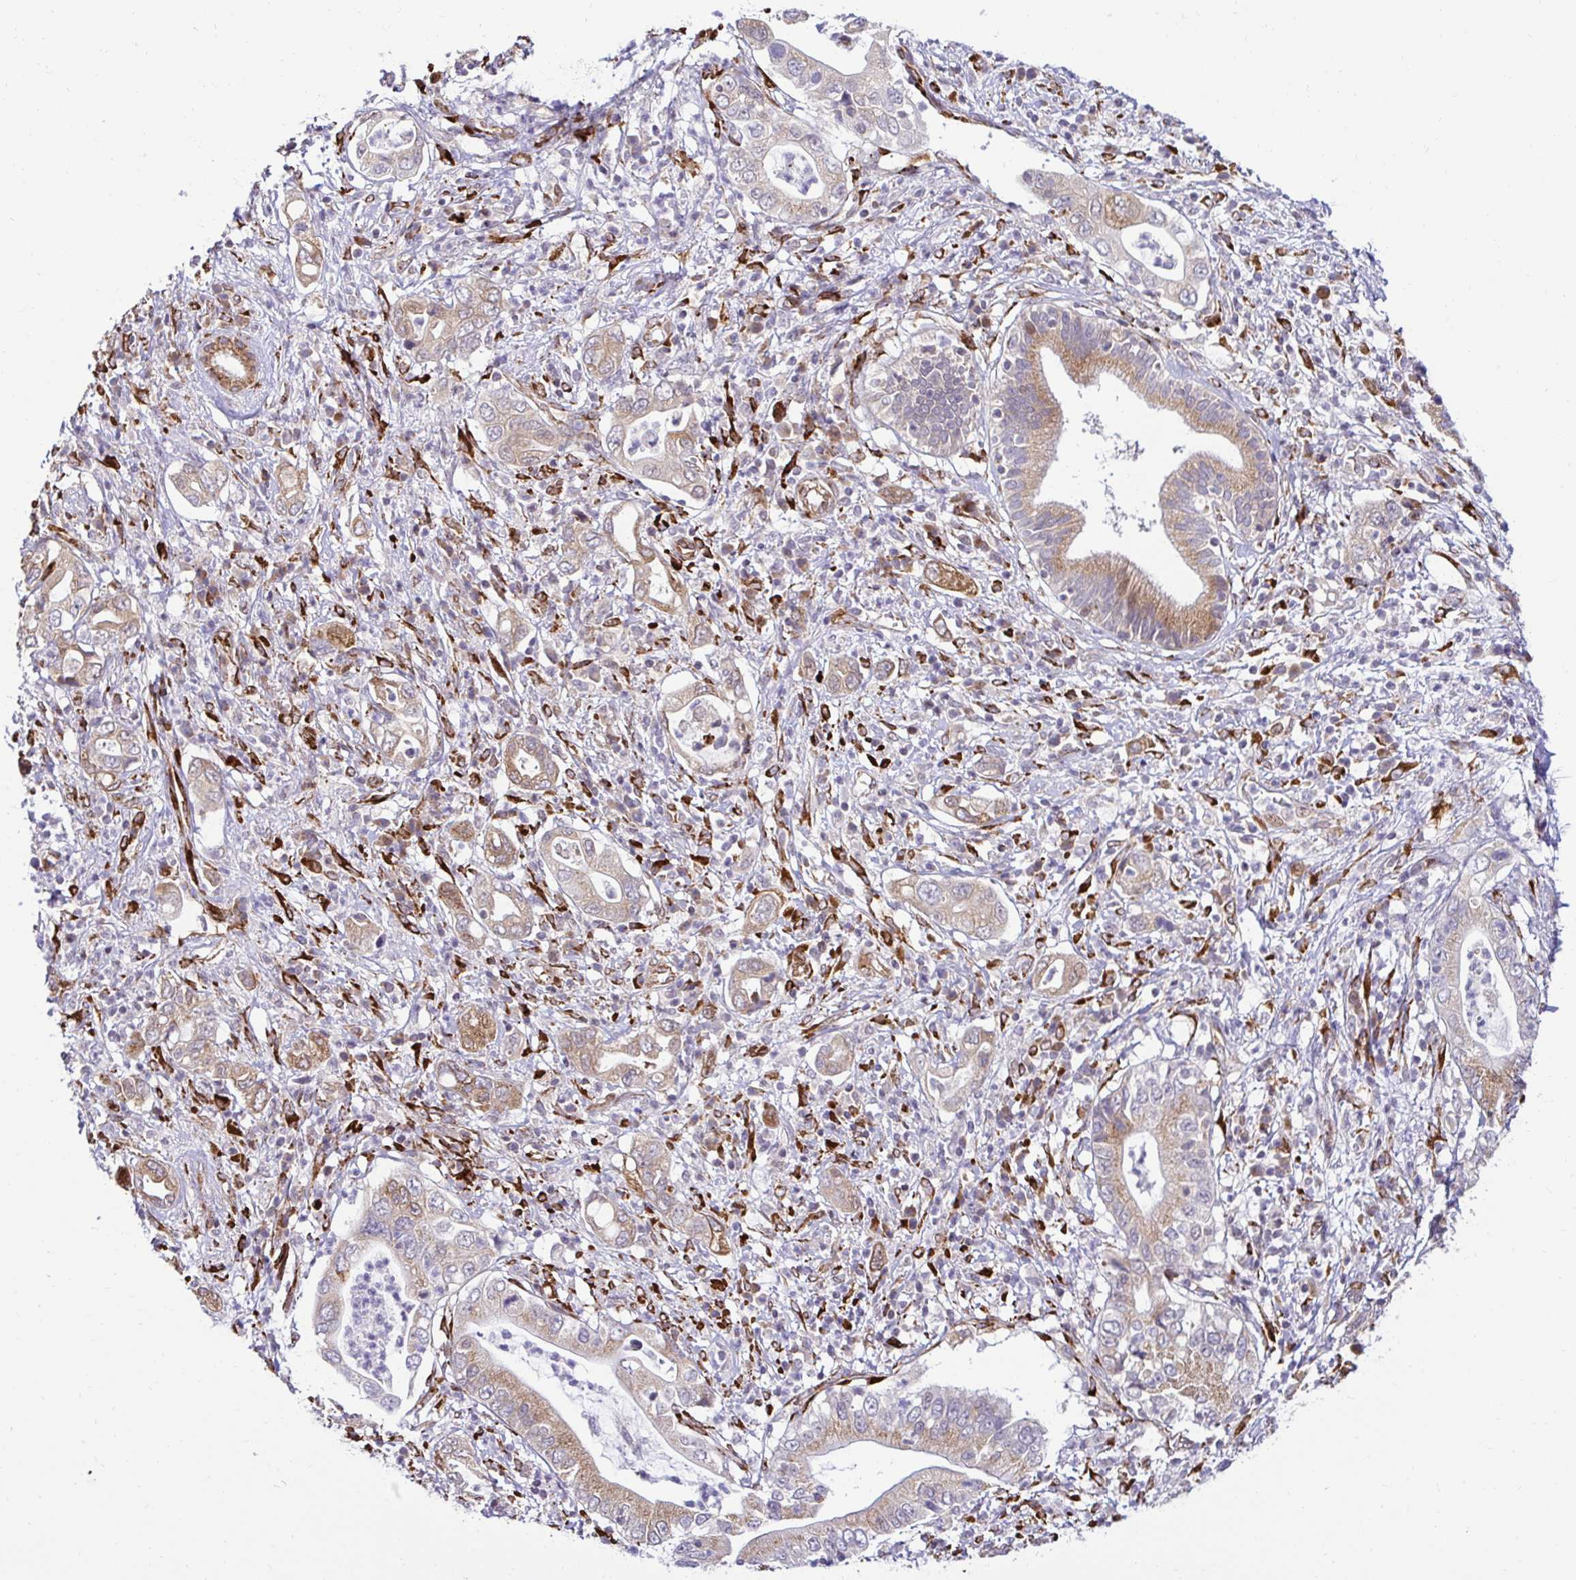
{"staining": {"intensity": "moderate", "quantity": "25%-75%", "location": "cytoplasmic/membranous"}, "tissue": "pancreatic cancer", "cell_type": "Tumor cells", "image_type": "cancer", "snomed": [{"axis": "morphology", "description": "Adenocarcinoma, NOS"}, {"axis": "topography", "description": "Pancreas"}], "caption": "The immunohistochemical stain shows moderate cytoplasmic/membranous expression in tumor cells of pancreatic cancer tissue. (brown staining indicates protein expression, while blue staining denotes nuclei).", "gene": "HPS1", "patient": {"sex": "female", "age": 72}}